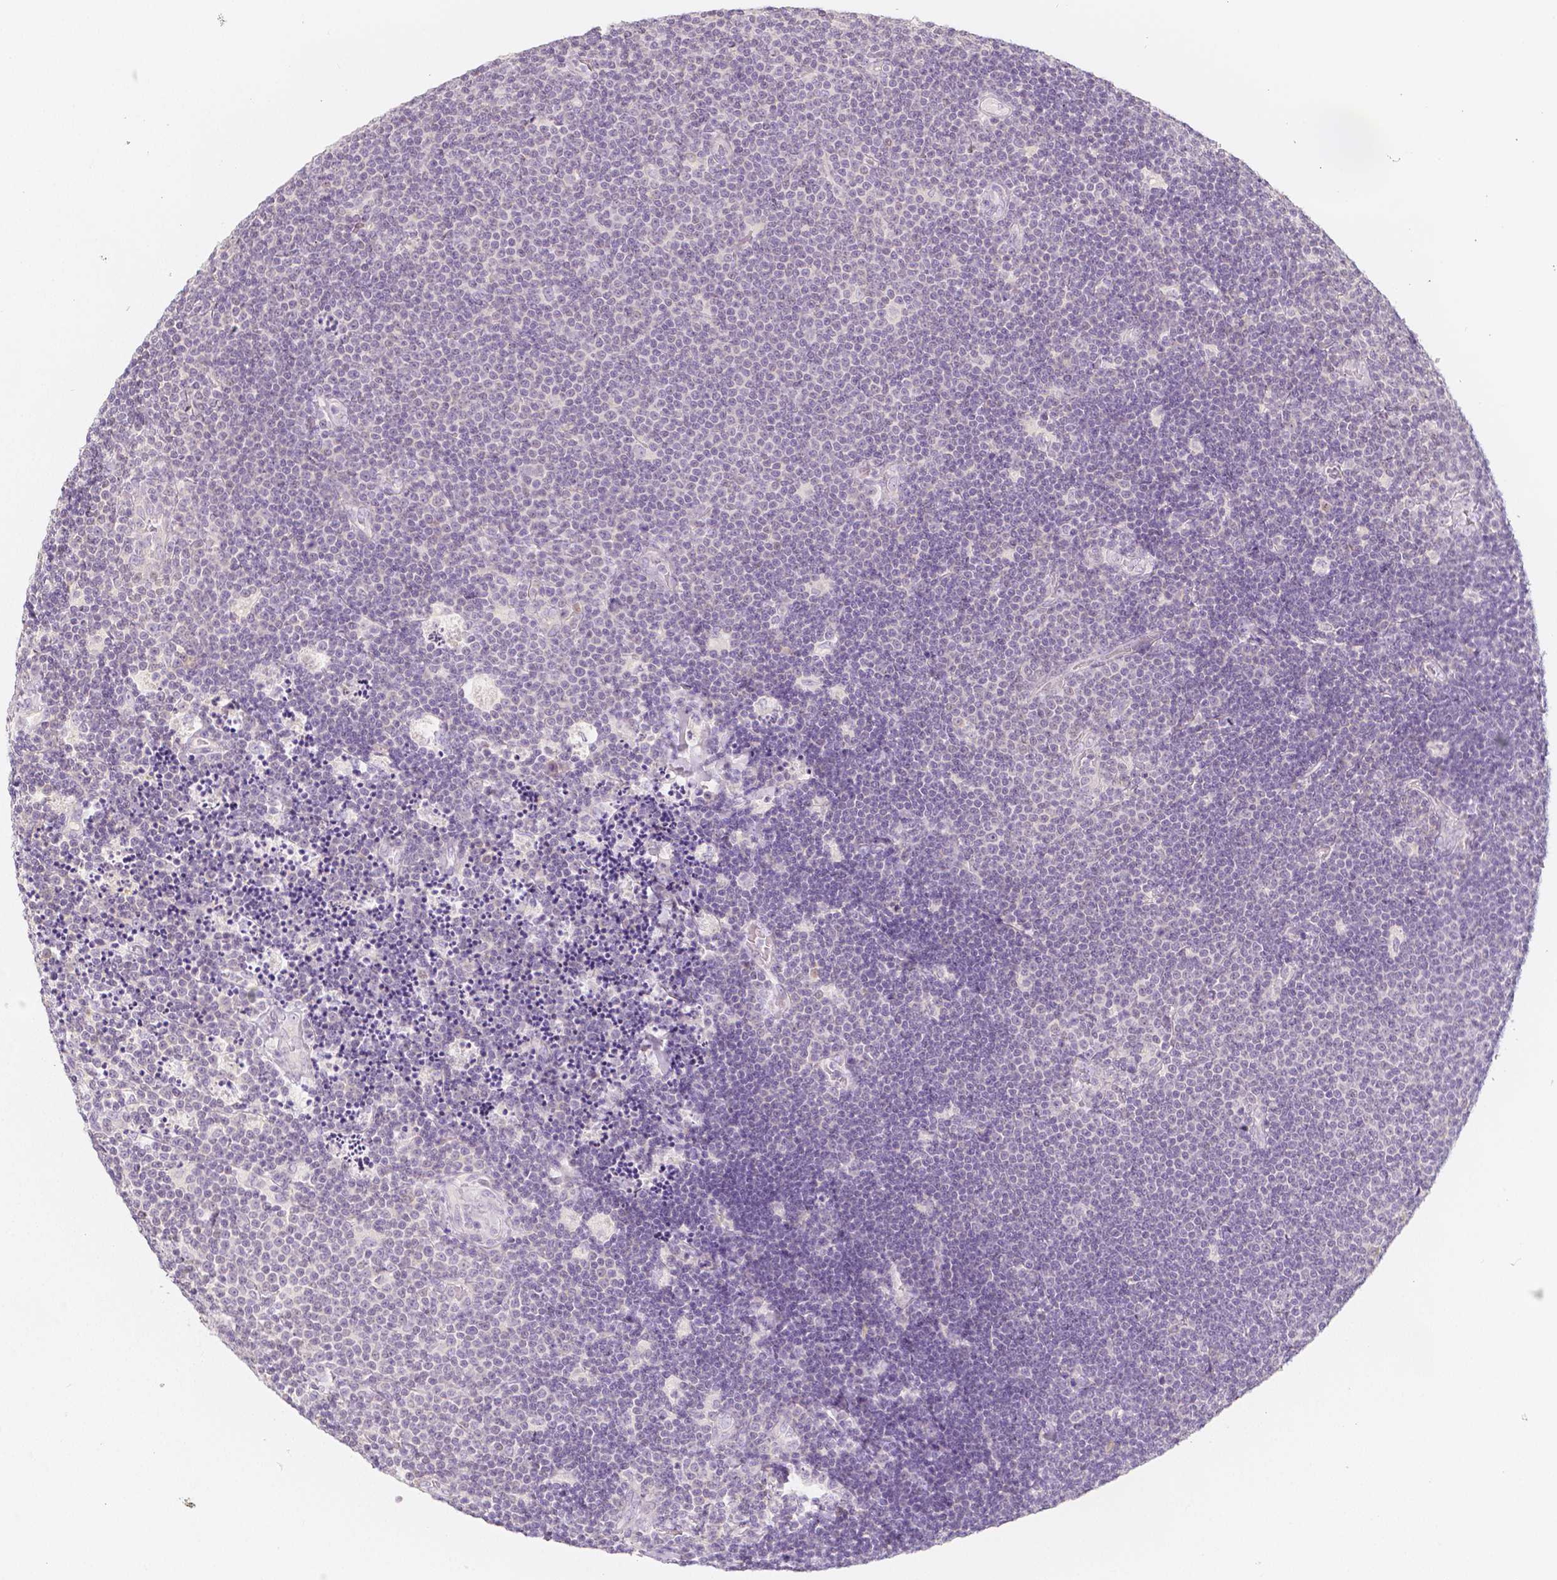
{"staining": {"intensity": "negative", "quantity": "none", "location": "none"}, "tissue": "lymphoma", "cell_type": "Tumor cells", "image_type": "cancer", "snomed": [{"axis": "morphology", "description": "Malignant lymphoma, non-Hodgkin's type, Low grade"}, {"axis": "topography", "description": "Brain"}], "caption": "Lymphoma stained for a protein using IHC exhibits no positivity tumor cells.", "gene": "BATF", "patient": {"sex": "female", "age": 66}}